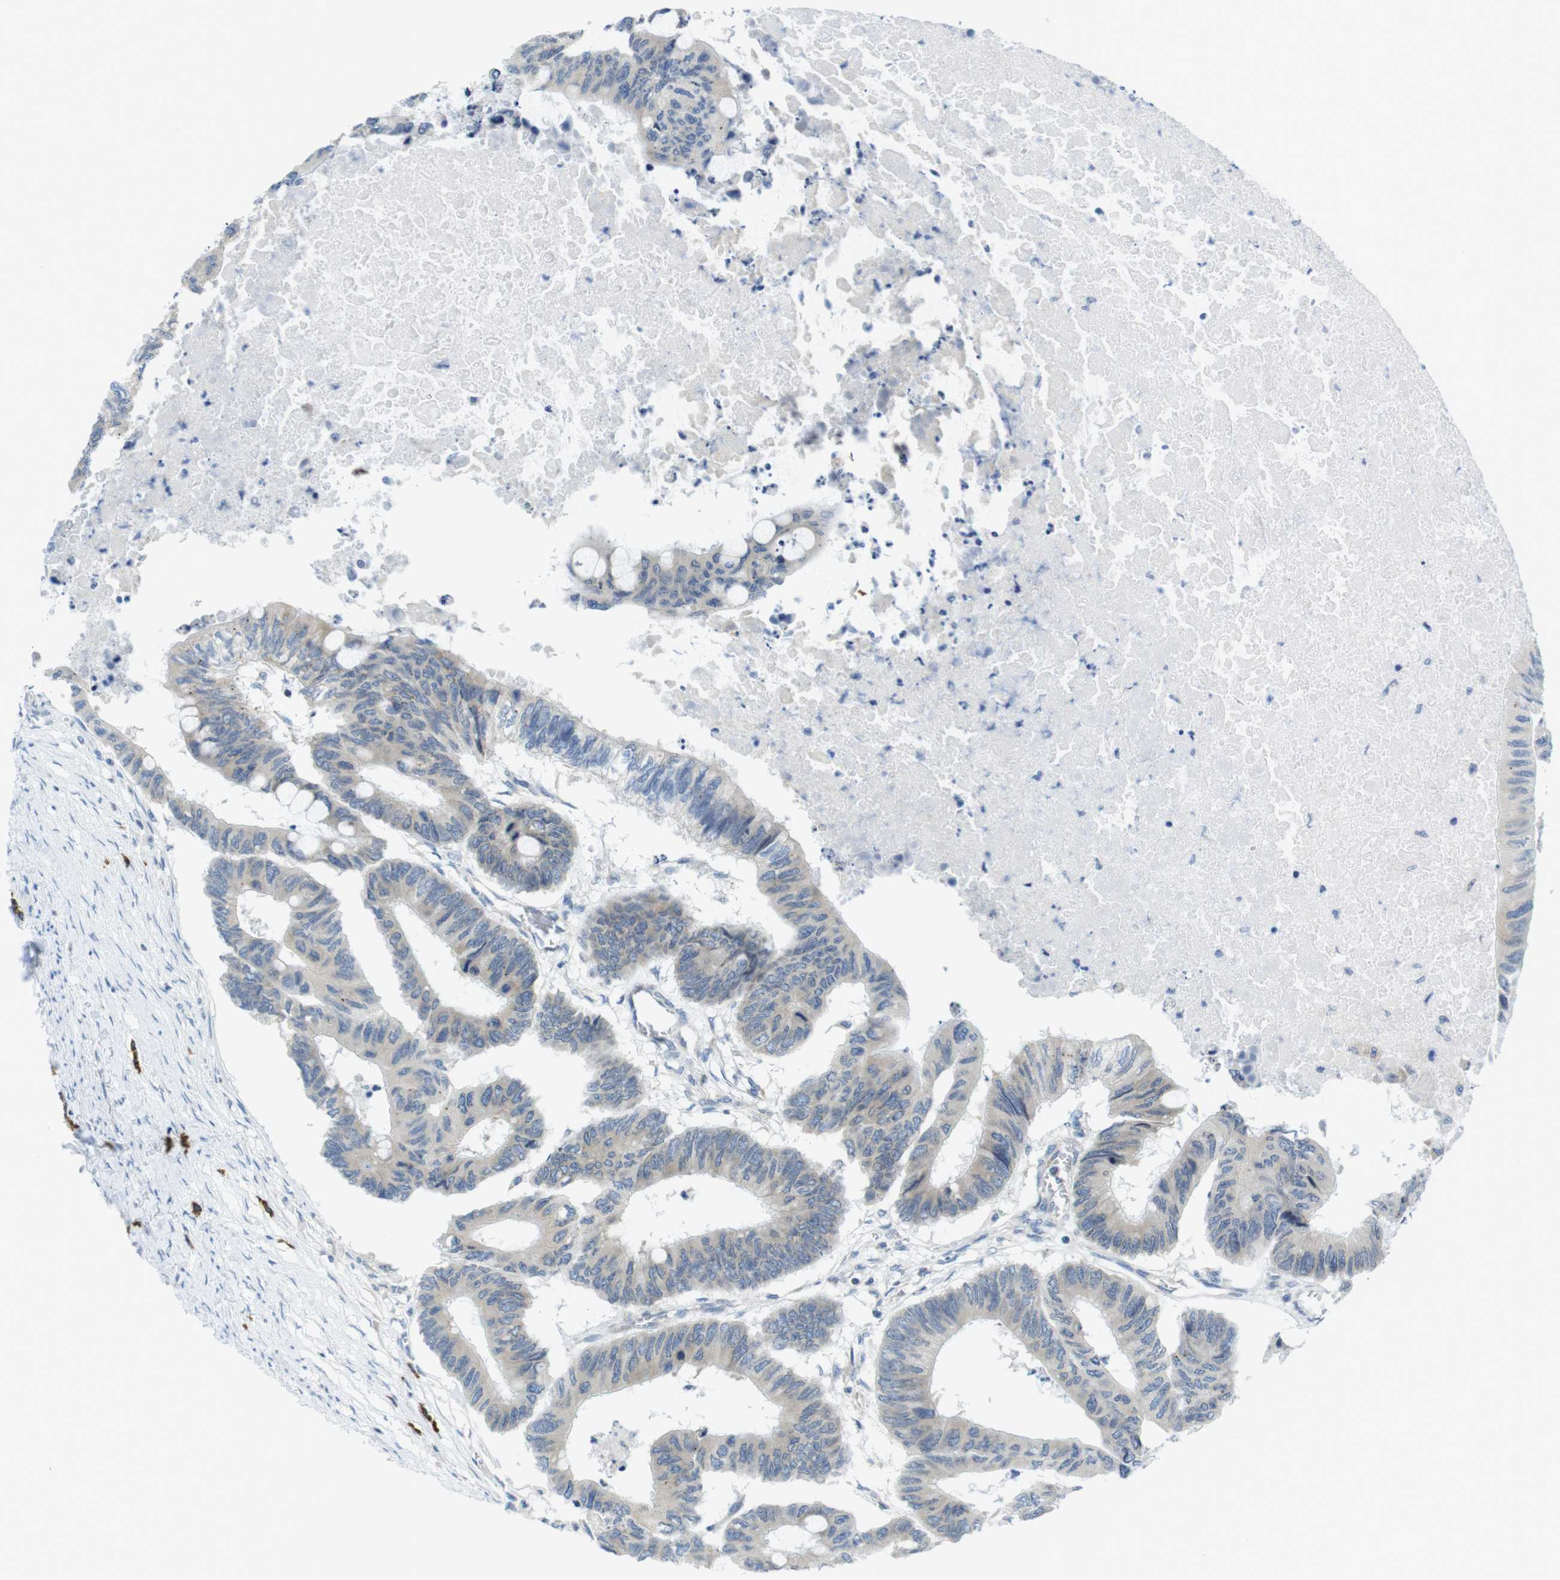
{"staining": {"intensity": "weak", "quantity": ">75%", "location": "cytoplasmic/membranous"}, "tissue": "colorectal cancer", "cell_type": "Tumor cells", "image_type": "cancer", "snomed": [{"axis": "morphology", "description": "Normal tissue, NOS"}, {"axis": "morphology", "description": "Adenocarcinoma, NOS"}, {"axis": "topography", "description": "Rectum"}, {"axis": "topography", "description": "Peripheral nerve tissue"}], "caption": "Tumor cells exhibit low levels of weak cytoplasmic/membranous expression in about >75% of cells in human colorectal adenocarcinoma. (DAB IHC with brightfield microscopy, high magnification).", "gene": "CLPTM1L", "patient": {"sex": "male", "age": 92}}